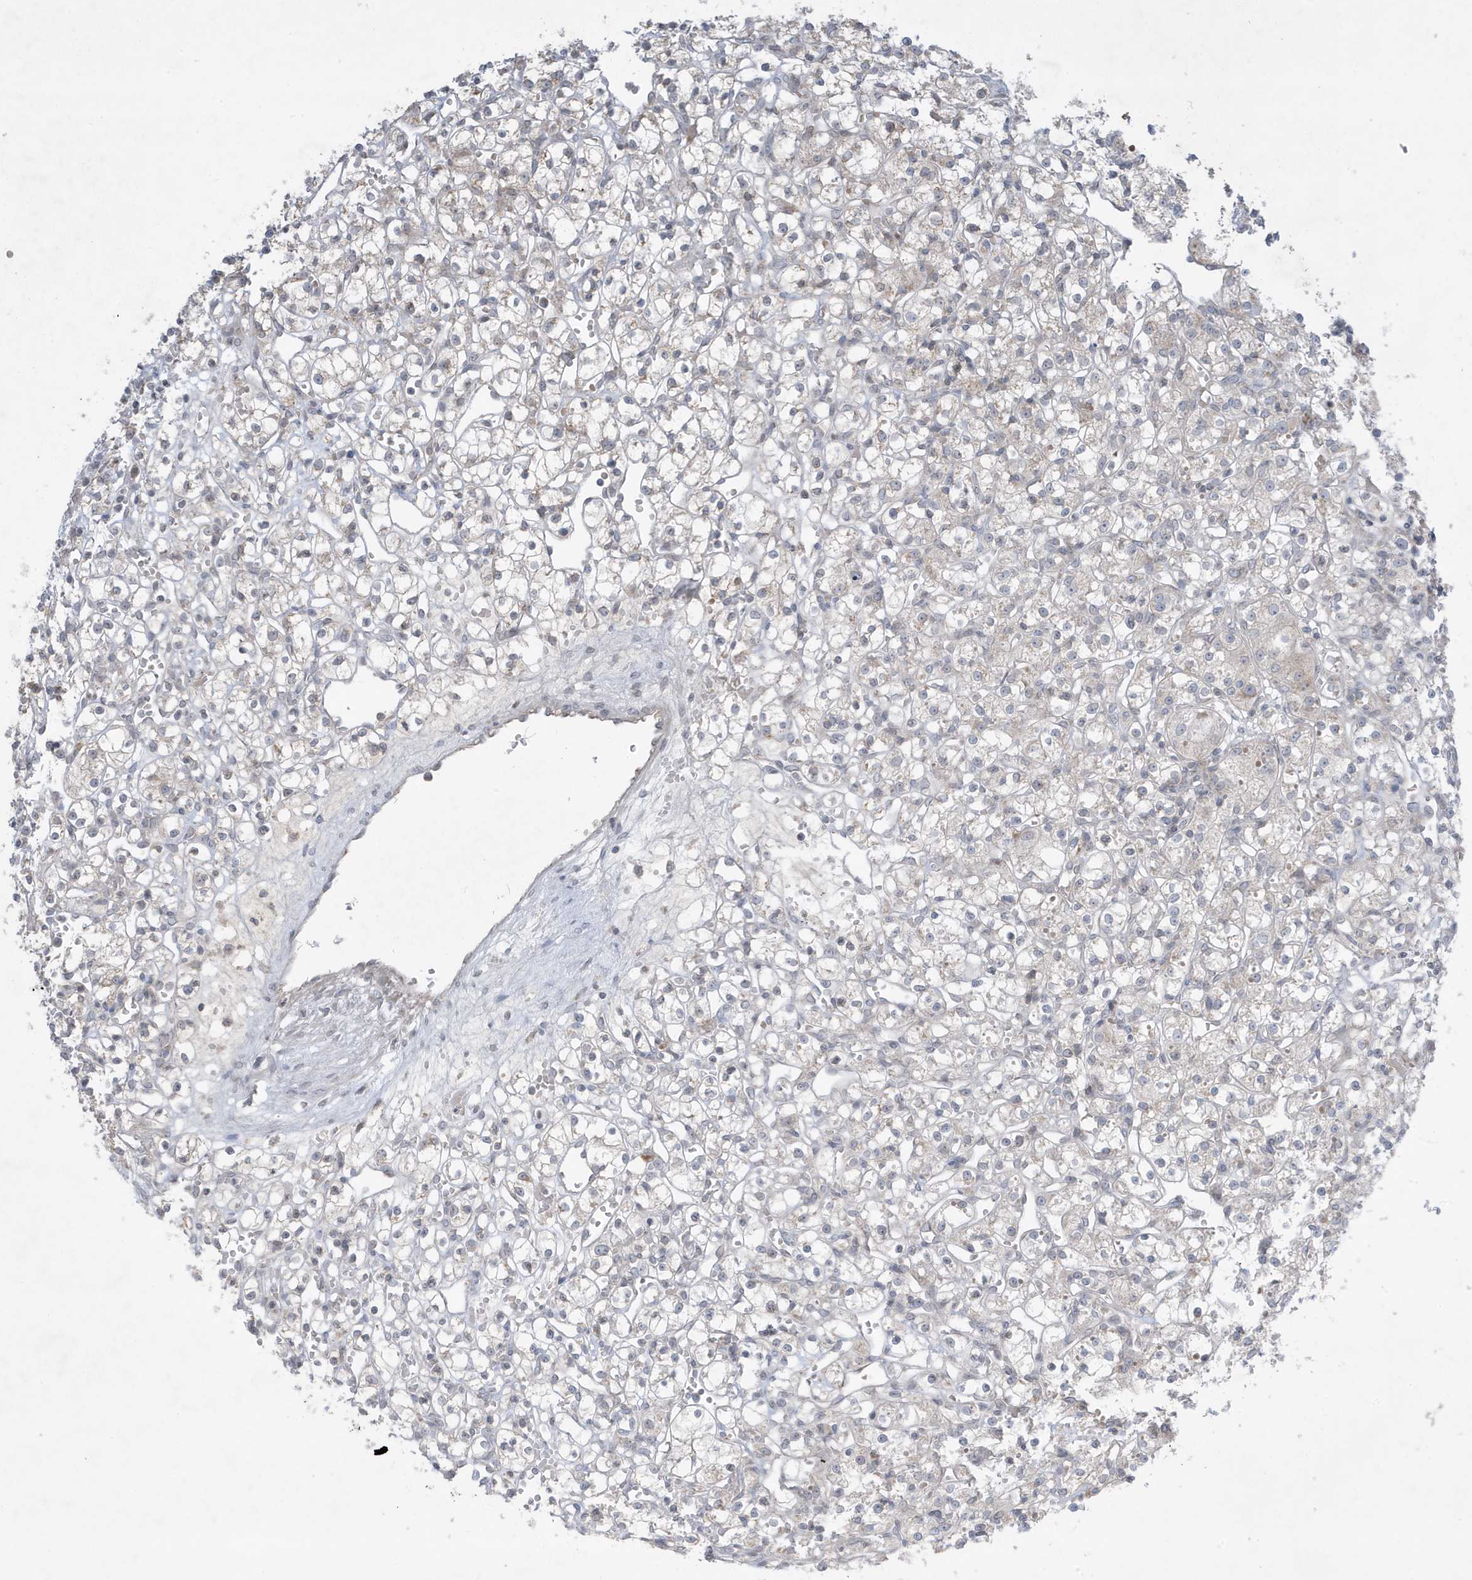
{"staining": {"intensity": "negative", "quantity": "none", "location": "none"}, "tissue": "renal cancer", "cell_type": "Tumor cells", "image_type": "cancer", "snomed": [{"axis": "morphology", "description": "Adenocarcinoma, NOS"}, {"axis": "topography", "description": "Kidney"}], "caption": "Tumor cells are negative for brown protein staining in adenocarcinoma (renal).", "gene": "FNDC1", "patient": {"sex": "female", "age": 59}}